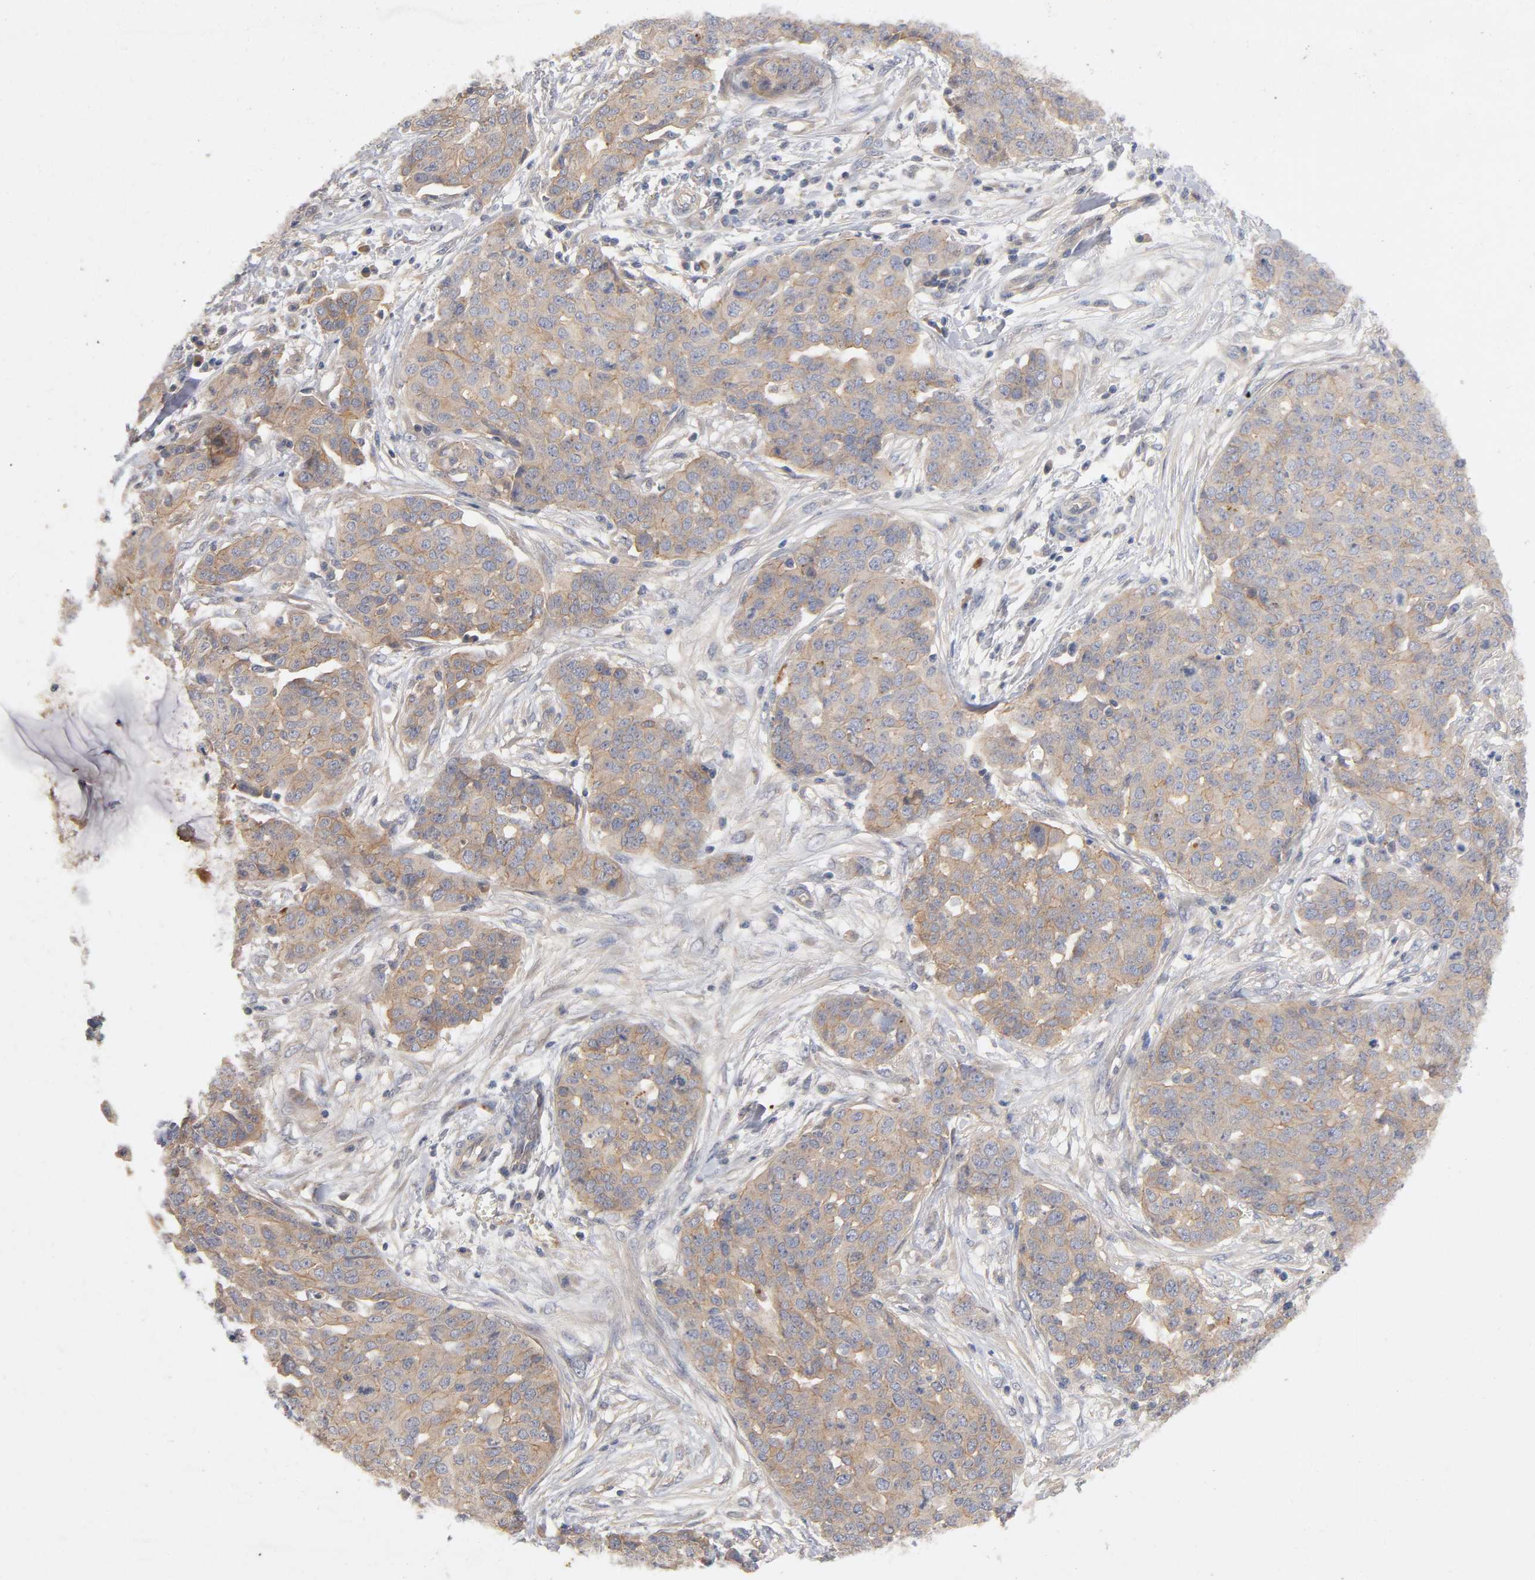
{"staining": {"intensity": "moderate", "quantity": "25%-75%", "location": "cytoplasmic/membranous"}, "tissue": "ovarian cancer", "cell_type": "Tumor cells", "image_type": "cancer", "snomed": [{"axis": "morphology", "description": "Cystadenocarcinoma, serous, NOS"}, {"axis": "topography", "description": "Soft tissue"}, {"axis": "topography", "description": "Ovary"}], "caption": "IHC photomicrograph of human ovarian cancer stained for a protein (brown), which reveals medium levels of moderate cytoplasmic/membranous positivity in about 25%-75% of tumor cells.", "gene": "PDZD11", "patient": {"sex": "female", "age": 57}}